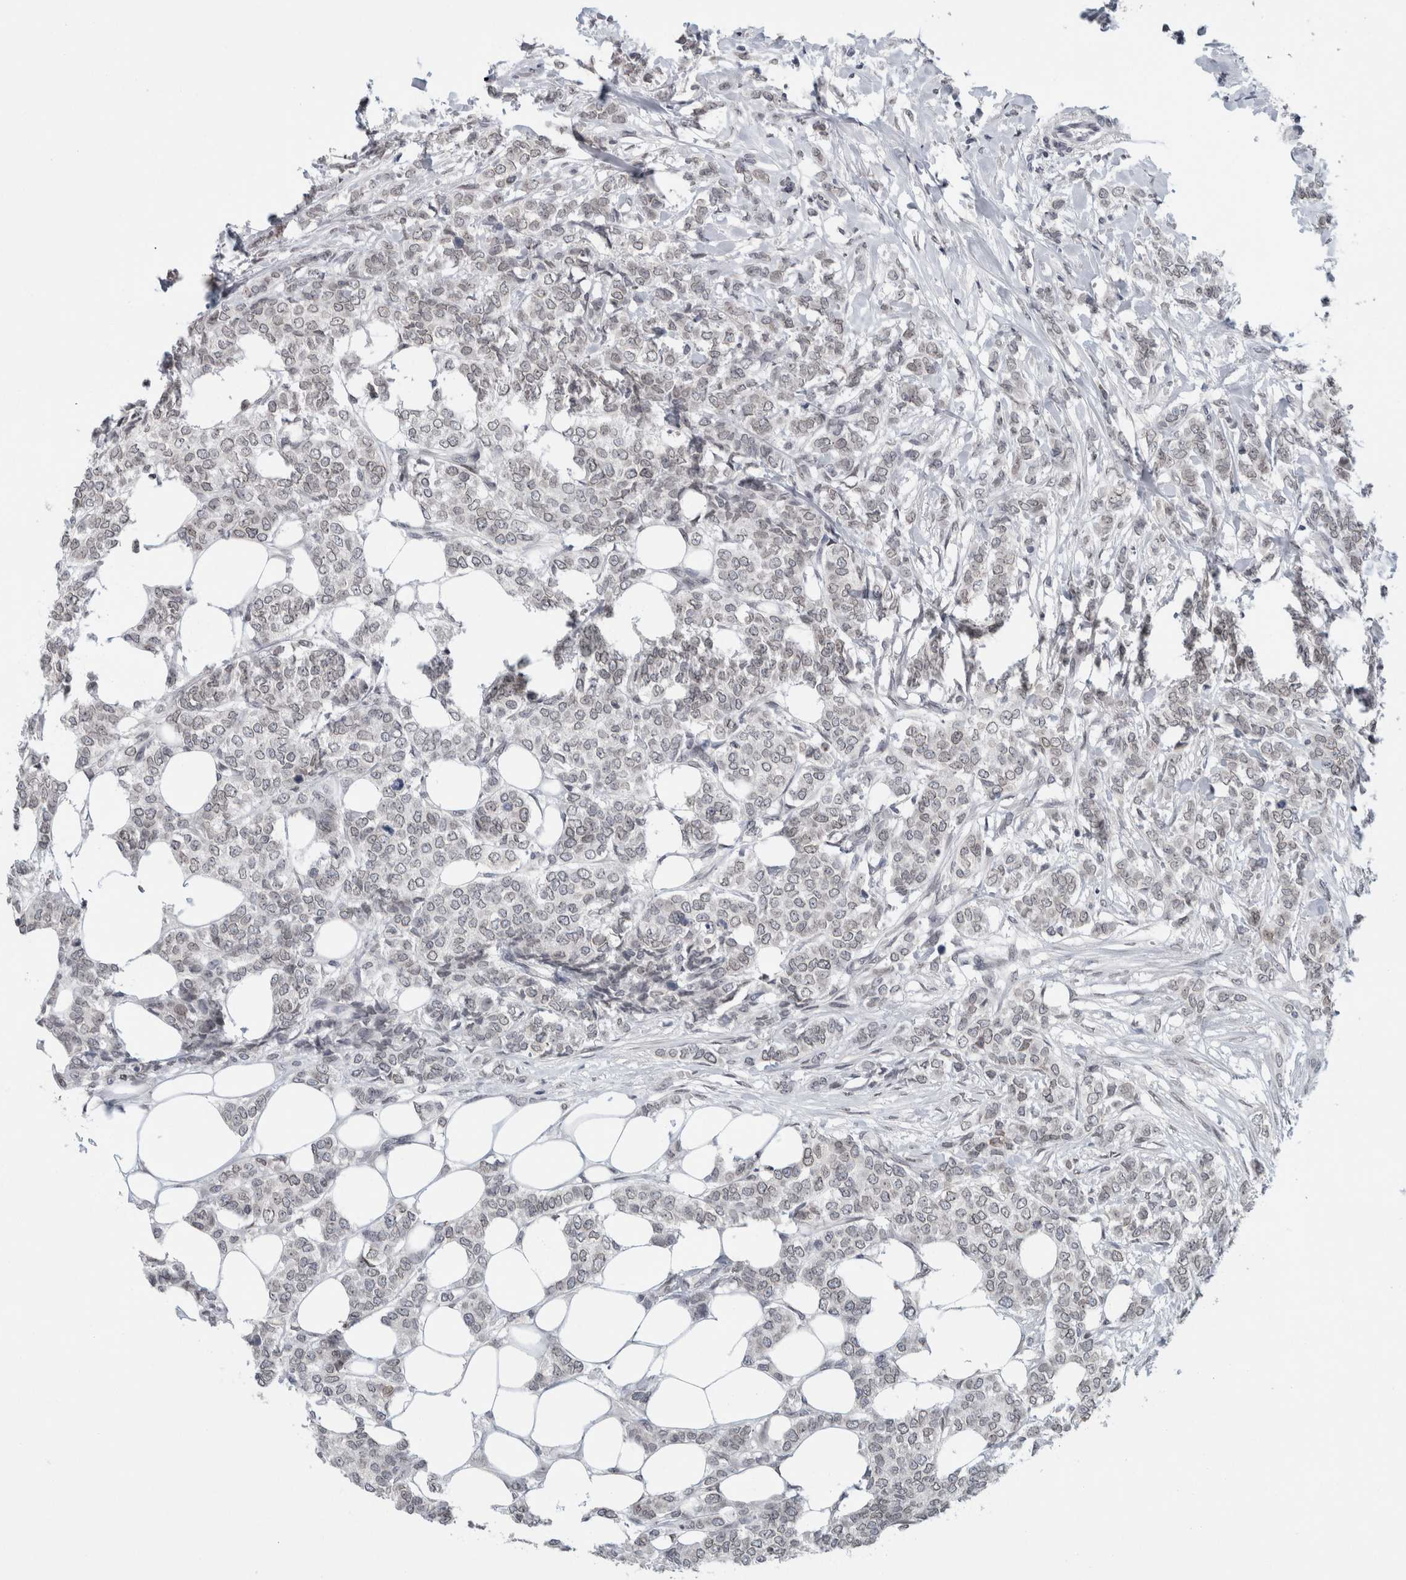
{"staining": {"intensity": "weak", "quantity": "25%-75%", "location": "cytoplasmic/membranous,nuclear"}, "tissue": "breast cancer", "cell_type": "Tumor cells", "image_type": "cancer", "snomed": [{"axis": "morphology", "description": "Lobular carcinoma"}, {"axis": "topography", "description": "Skin"}, {"axis": "topography", "description": "Breast"}], "caption": "Weak cytoplasmic/membranous and nuclear protein staining is seen in about 25%-75% of tumor cells in breast cancer (lobular carcinoma). (DAB (3,3'-diaminobenzidine) IHC with brightfield microscopy, high magnification).", "gene": "ZNF770", "patient": {"sex": "female", "age": 46}}